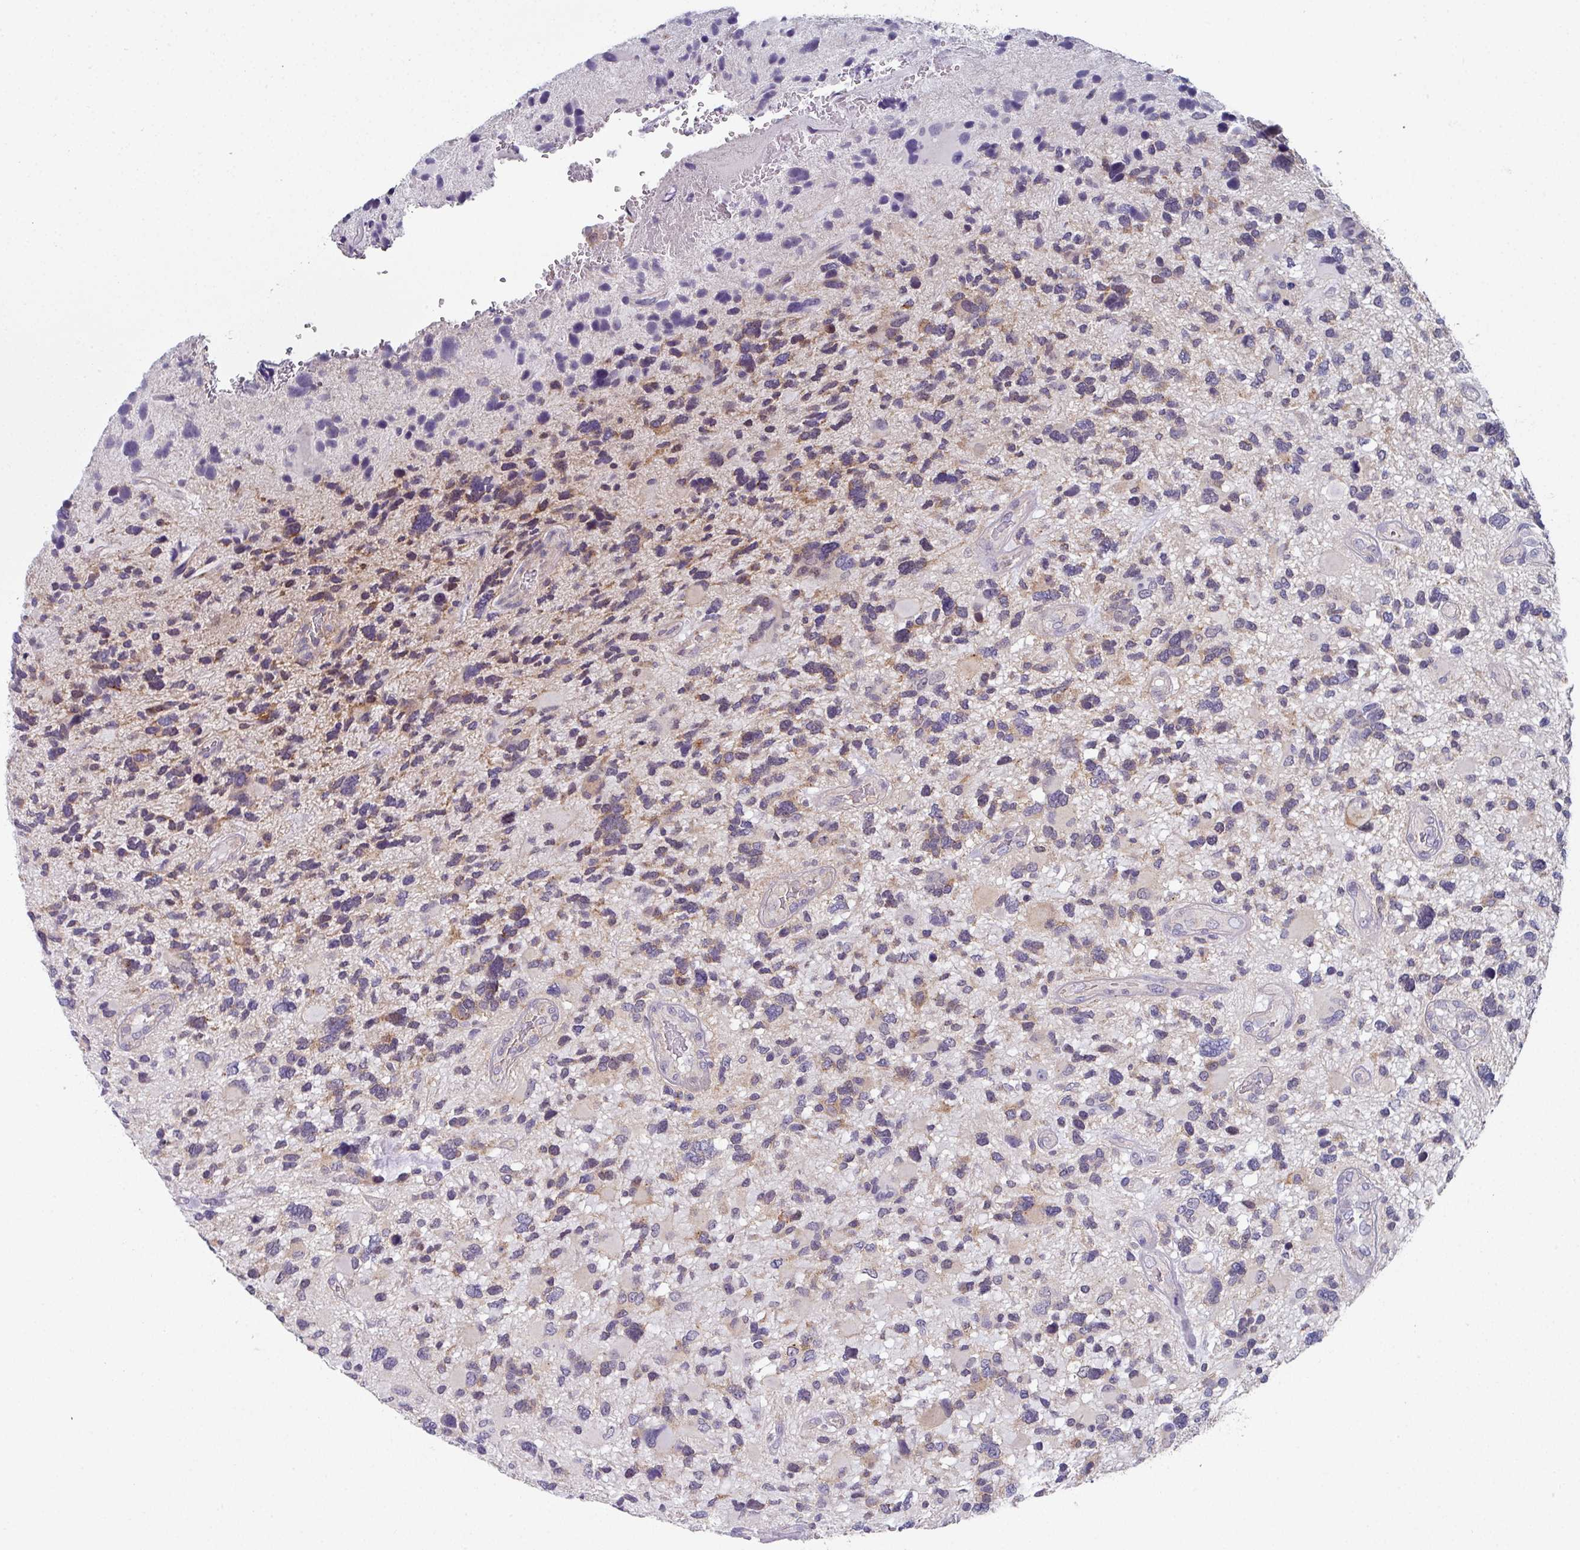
{"staining": {"intensity": "moderate", "quantity": "<25%", "location": "cytoplasmic/membranous"}, "tissue": "glioma", "cell_type": "Tumor cells", "image_type": "cancer", "snomed": [{"axis": "morphology", "description": "Glioma, malignant, High grade"}, {"axis": "topography", "description": "Brain"}], "caption": "There is low levels of moderate cytoplasmic/membranous positivity in tumor cells of glioma, as demonstrated by immunohistochemical staining (brown color).", "gene": "DCAF12L2", "patient": {"sex": "female", "age": 11}}